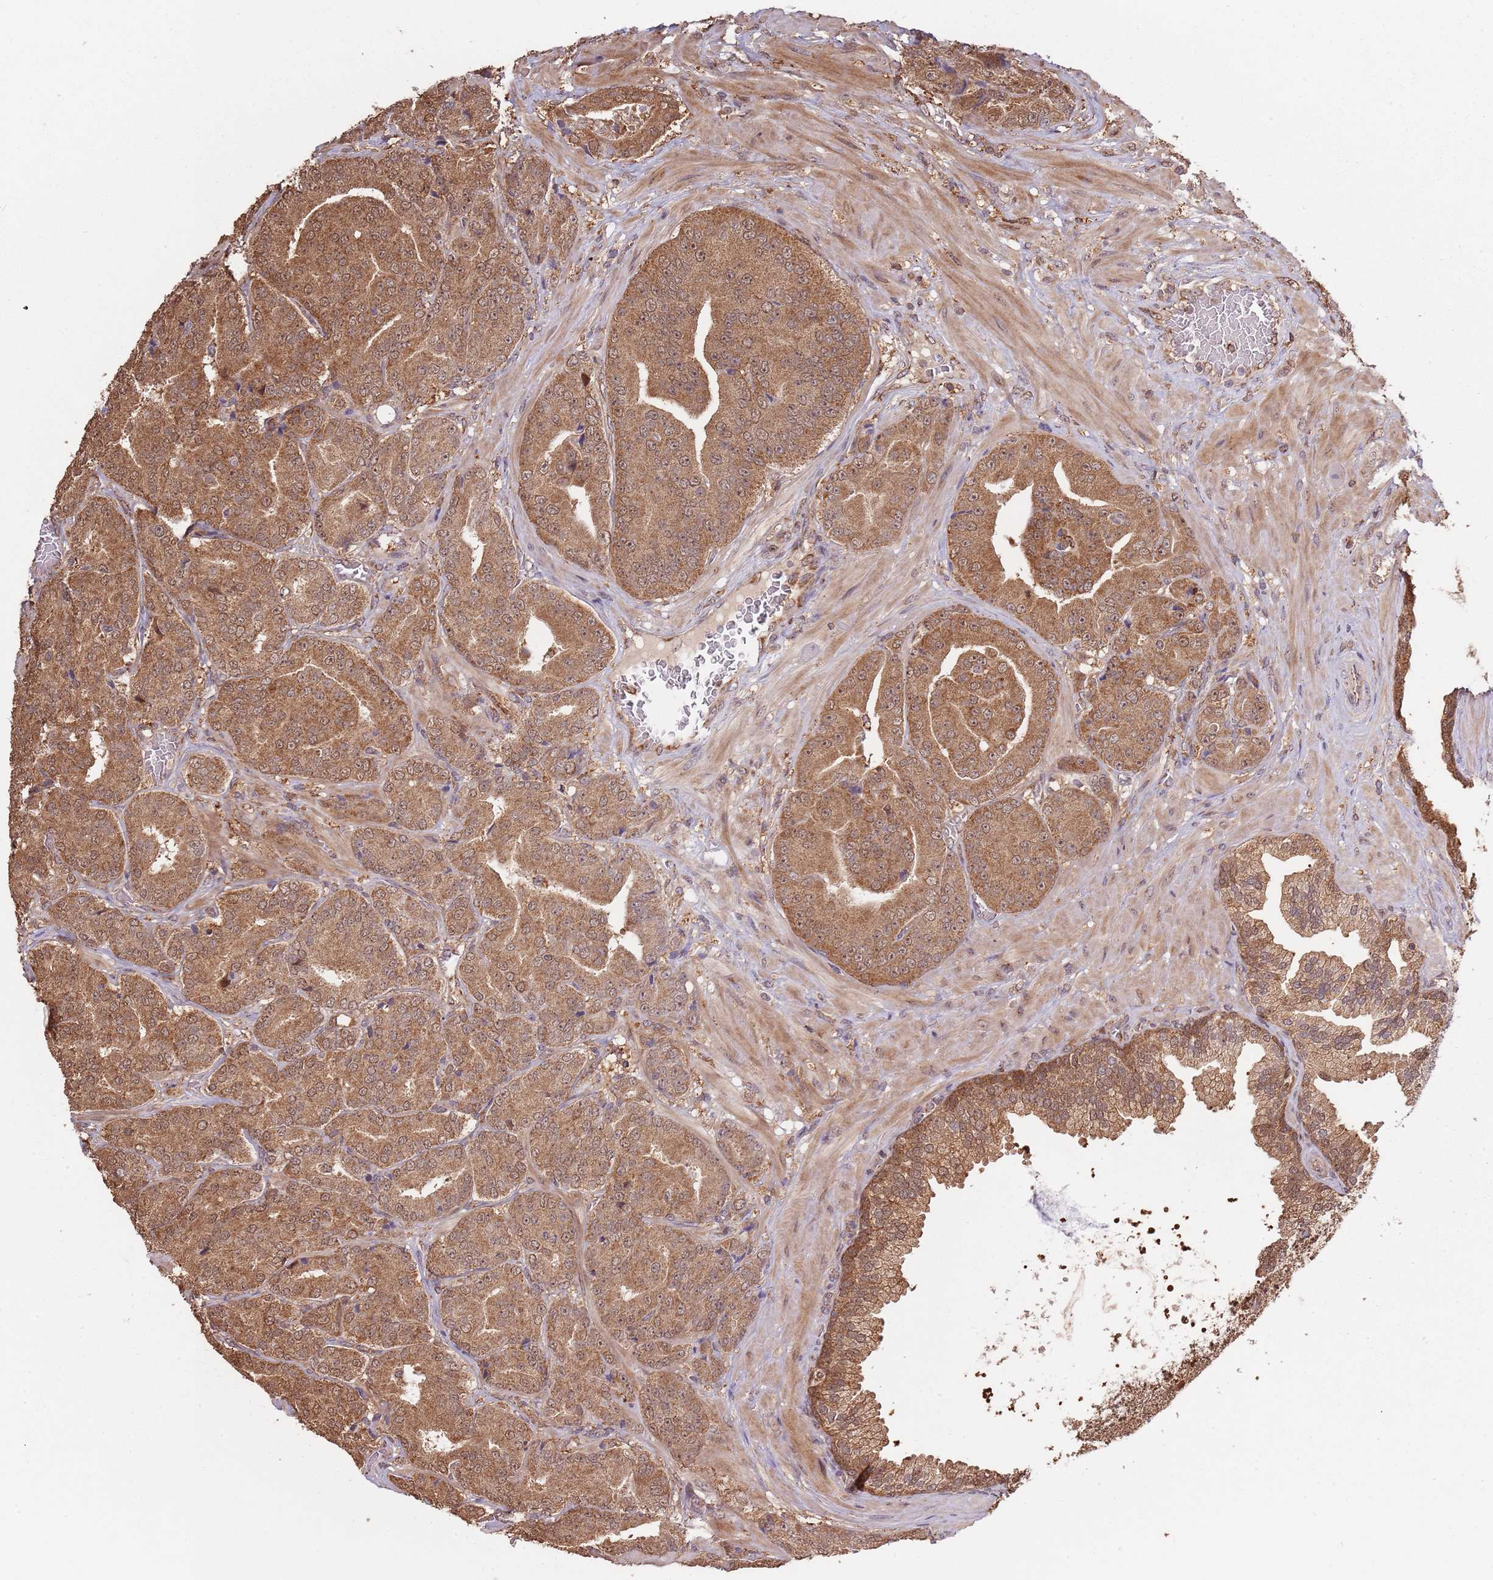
{"staining": {"intensity": "moderate", "quantity": ">75%", "location": "cytoplasmic/membranous,nuclear"}, "tissue": "prostate cancer", "cell_type": "Tumor cells", "image_type": "cancer", "snomed": [{"axis": "morphology", "description": "Adenocarcinoma, High grade"}, {"axis": "topography", "description": "Prostate"}], "caption": "Adenocarcinoma (high-grade) (prostate) stained with a brown dye exhibits moderate cytoplasmic/membranous and nuclear positive expression in about >75% of tumor cells.", "gene": "IL17RD", "patient": {"sex": "male", "age": 63}}